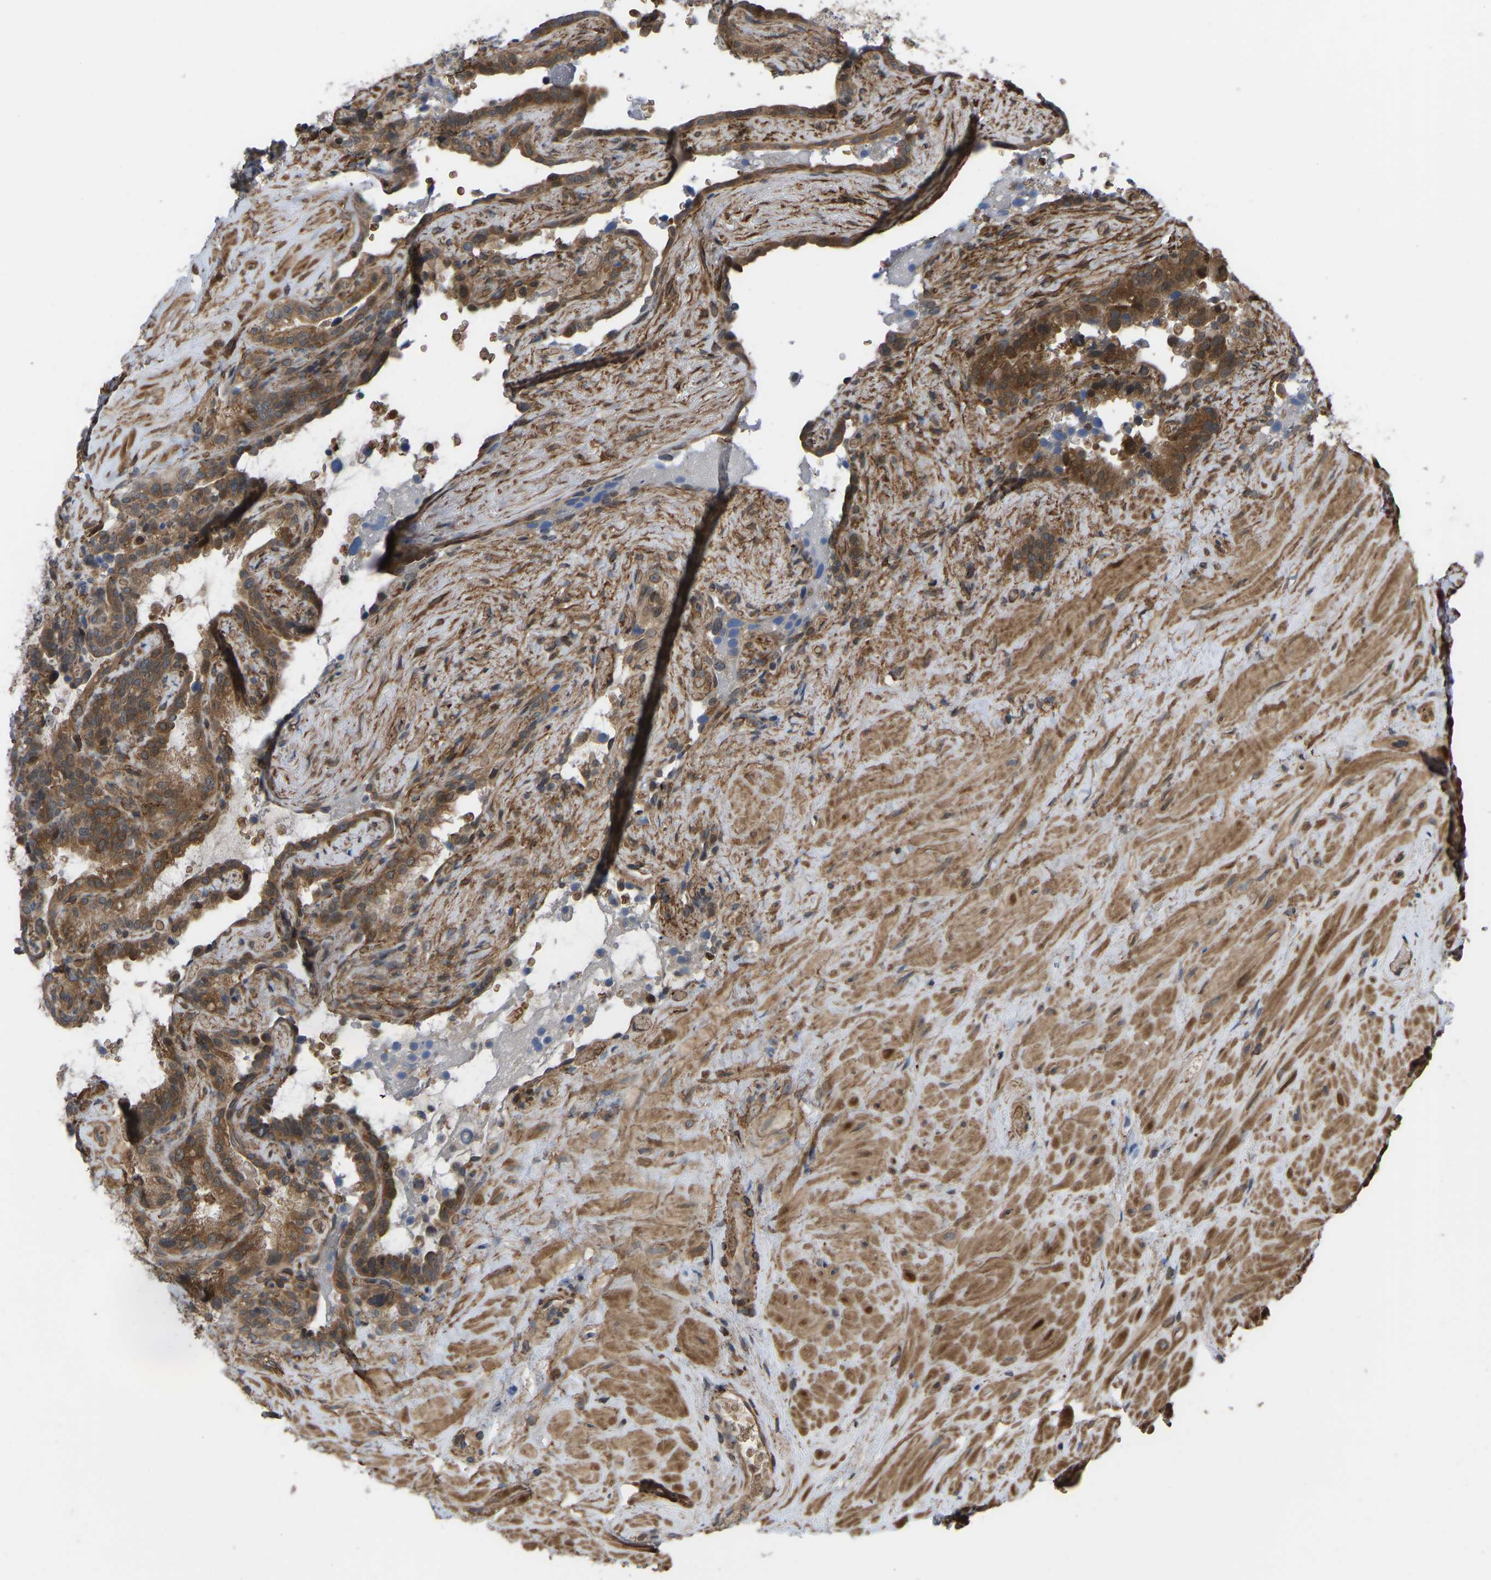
{"staining": {"intensity": "moderate", "quantity": ">75%", "location": "cytoplasmic/membranous,nuclear"}, "tissue": "seminal vesicle", "cell_type": "Glandular cells", "image_type": "normal", "snomed": [{"axis": "morphology", "description": "Normal tissue, NOS"}, {"axis": "topography", "description": "Seminal veicle"}], "caption": "Normal seminal vesicle exhibits moderate cytoplasmic/membranous,nuclear expression in approximately >75% of glandular cells, visualized by immunohistochemistry.", "gene": "CYP7B1", "patient": {"sex": "male", "age": 68}}